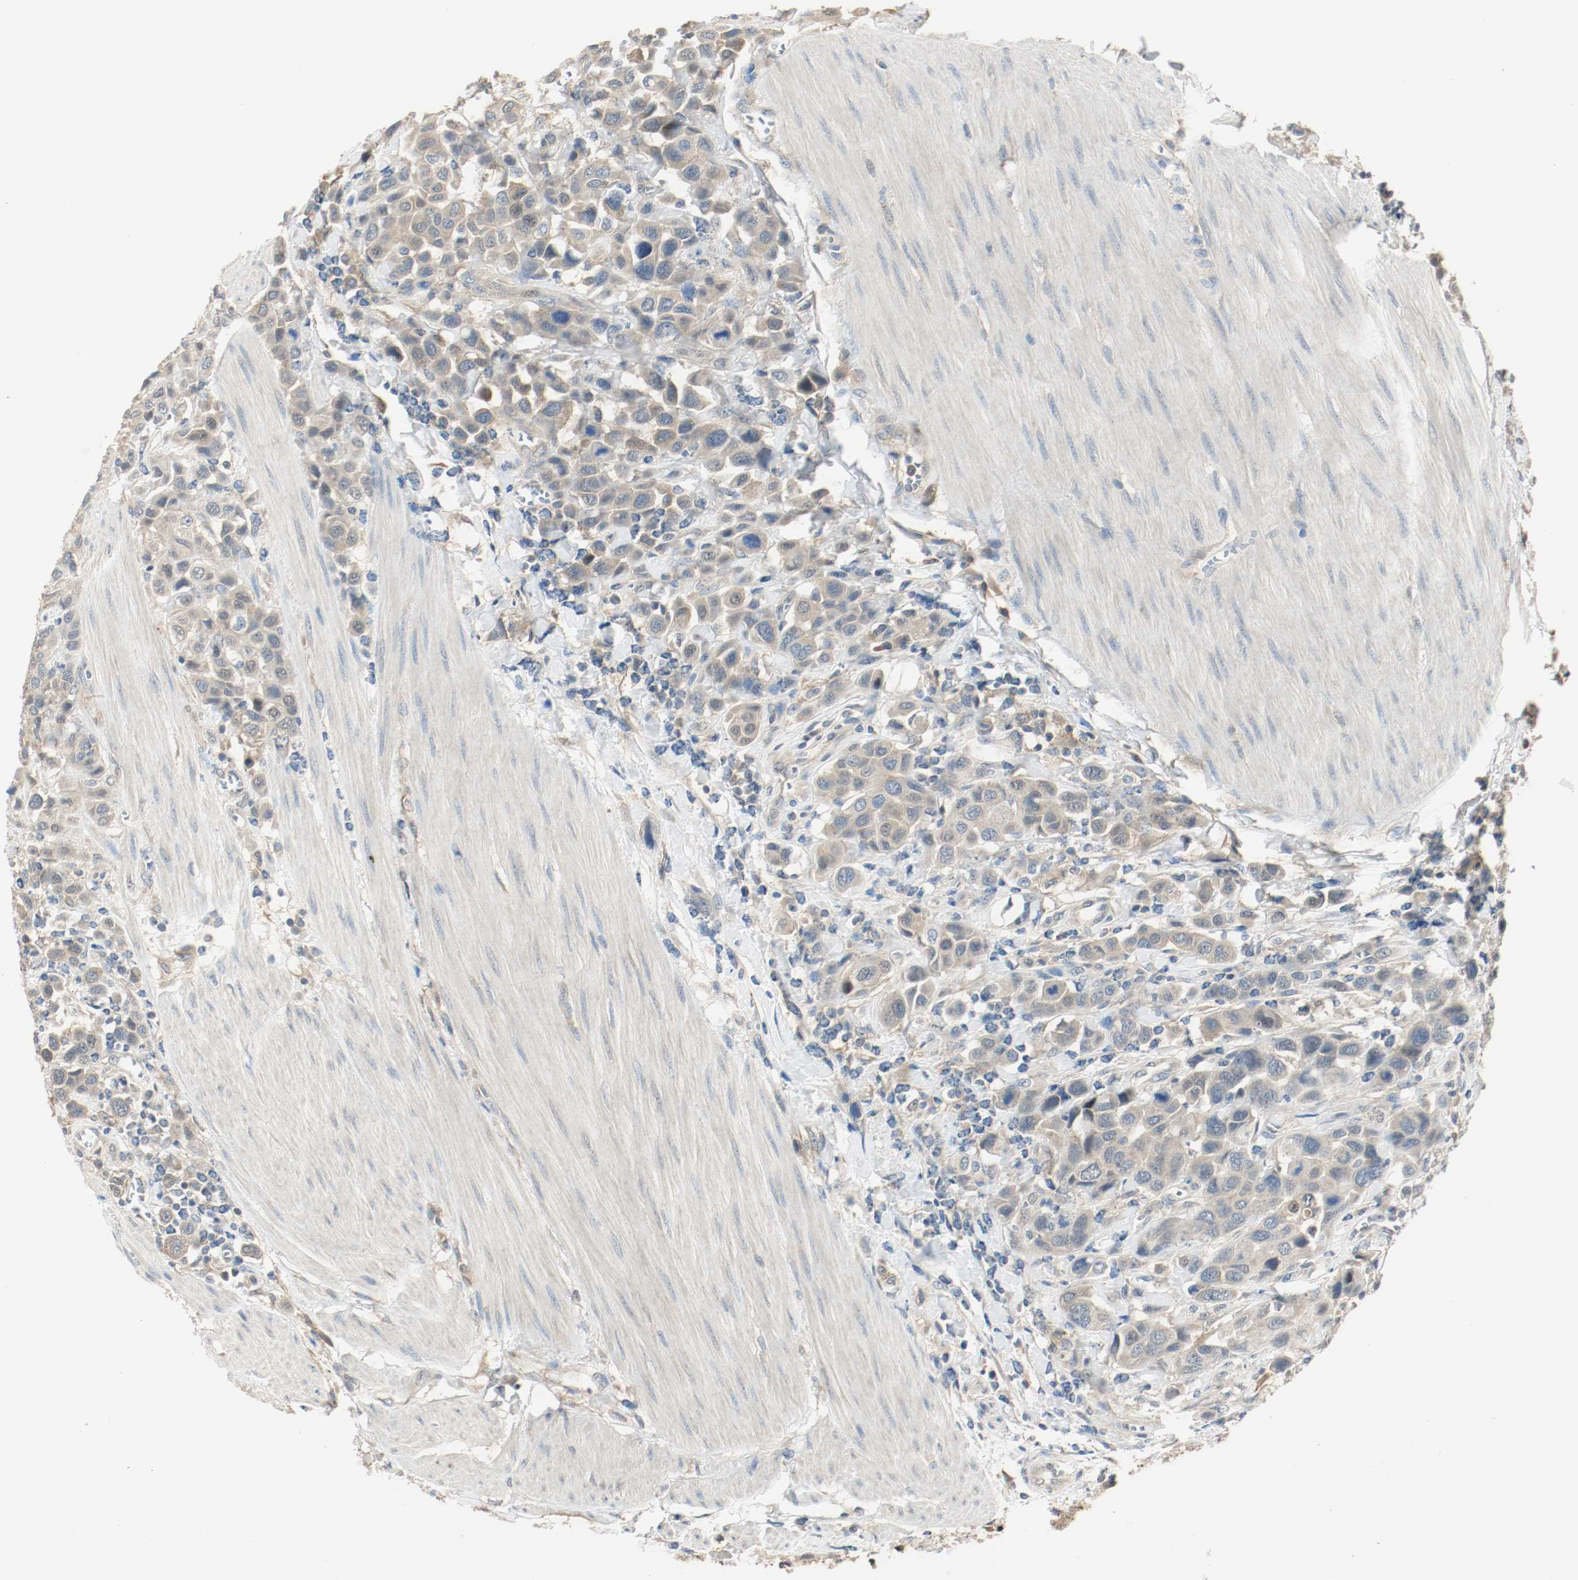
{"staining": {"intensity": "weak", "quantity": ">75%", "location": "cytoplasmic/membranous"}, "tissue": "urothelial cancer", "cell_type": "Tumor cells", "image_type": "cancer", "snomed": [{"axis": "morphology", "description": "Urothelial carcinoma, High grade"}, {"axis": "topography", "description": "Urinary bladder"}], "caption": "Immunohistochemistry (IHC) micrograph of urothelial cancer stained for a protein (brown), which displays low levels of weak cytoplasmic/membranous positivity in about >75% of tumor cells.", "gene": "MELTF", "patient": {"sex": "male", "age": 50}}